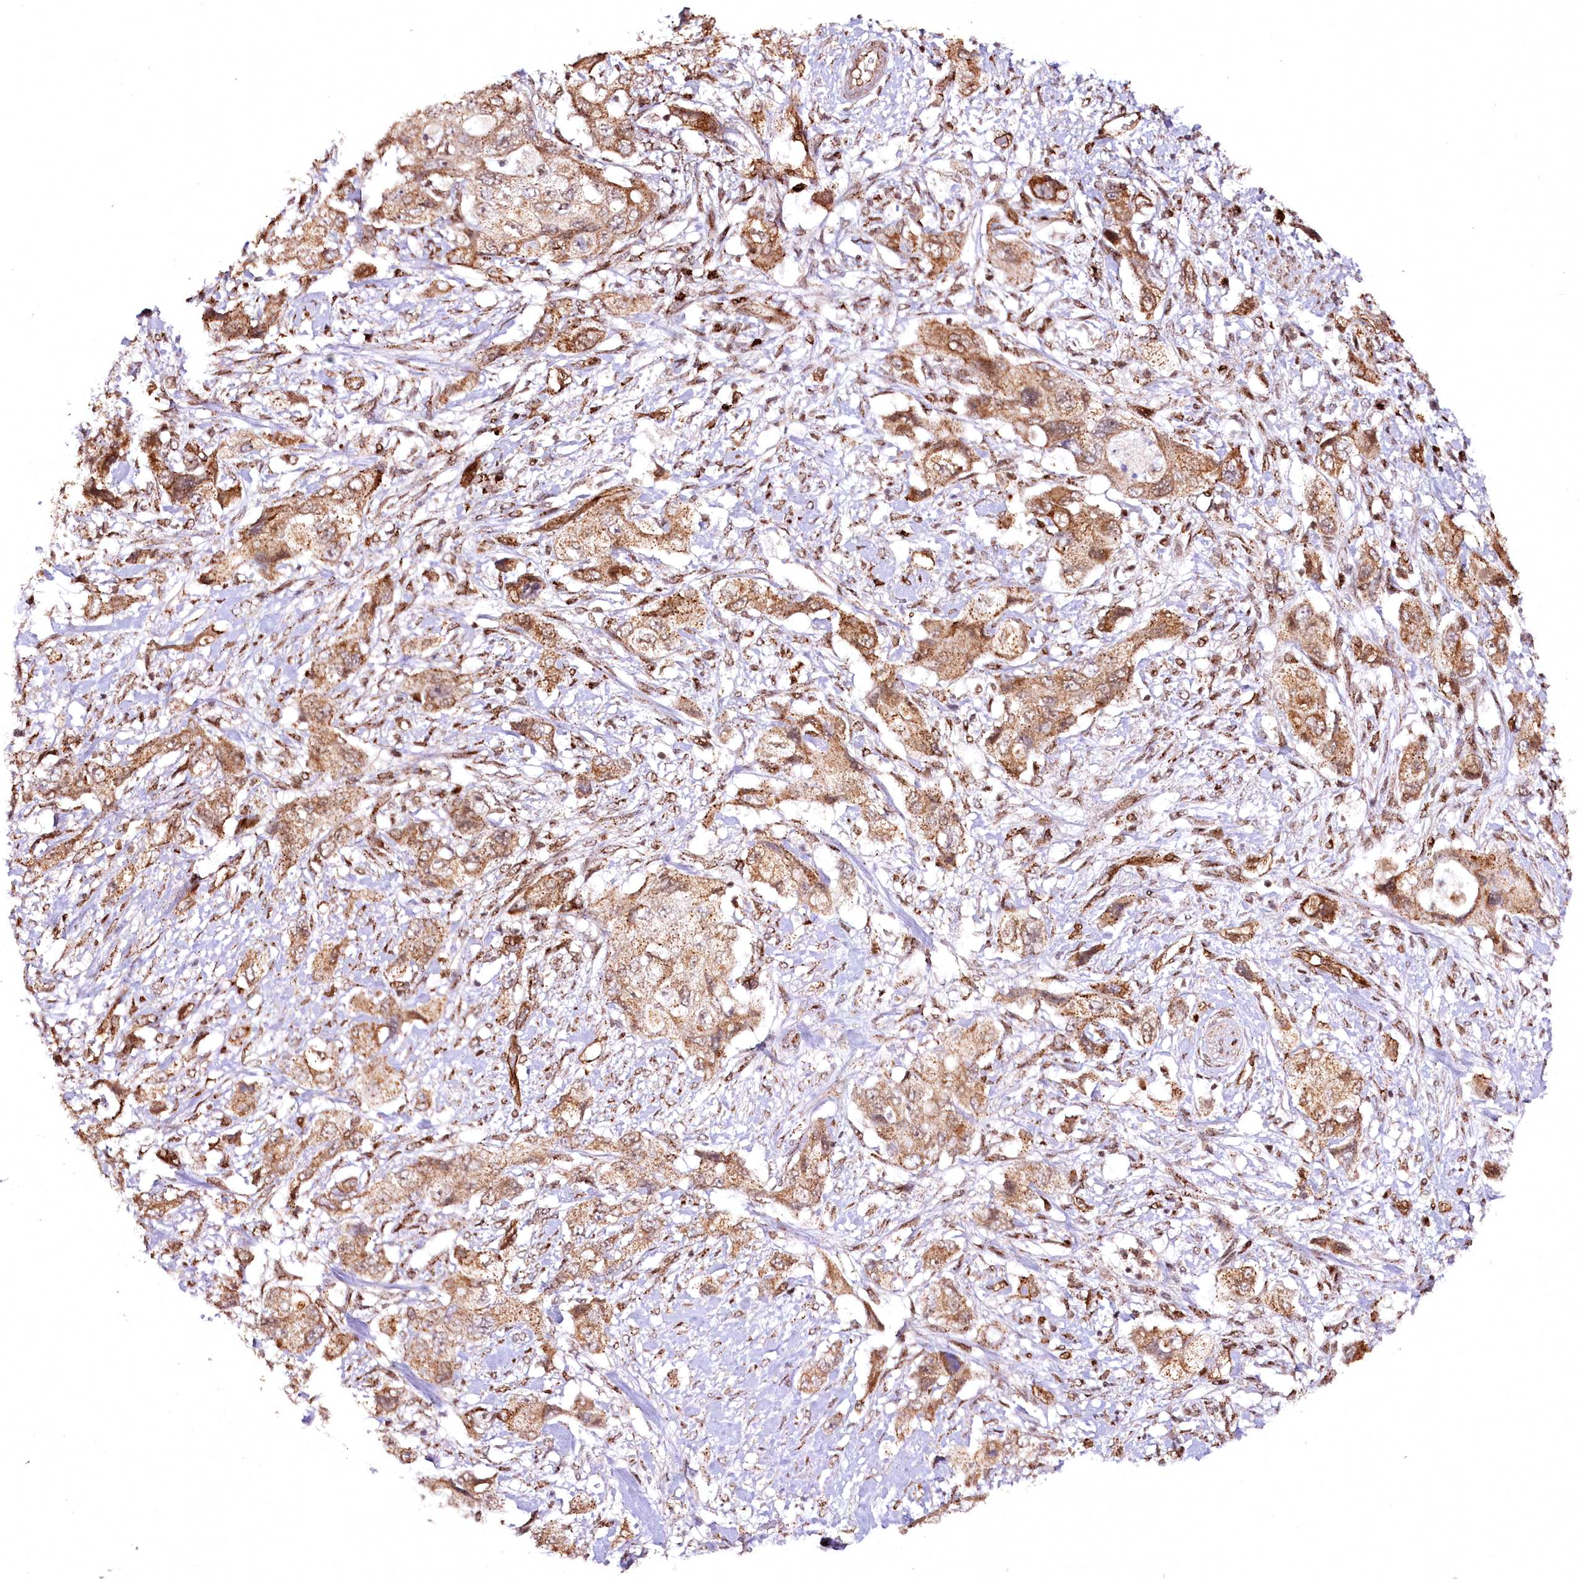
{"staining": {"intensity": "moderate", "quantity": ">75%", "location": "cytoplasmic/membranous"}, "tissue": "pancreatic cancer", "cell_type": "Tumor cells", "image_type": "cancer", "snomed": [{"axis": "morphology", "description": "Adenocarcinoma, NOS"}, {"axis": "topography", "description": "Pancreas"}], "caption": "Protein staining of adenocarcinoma (pancreatic) tissue reveals moderate cytoplasmic/membranous expression in about >75% of tumor cells.", "gene": "COPG1", "patient": {"sex": "female", "age": 73}}